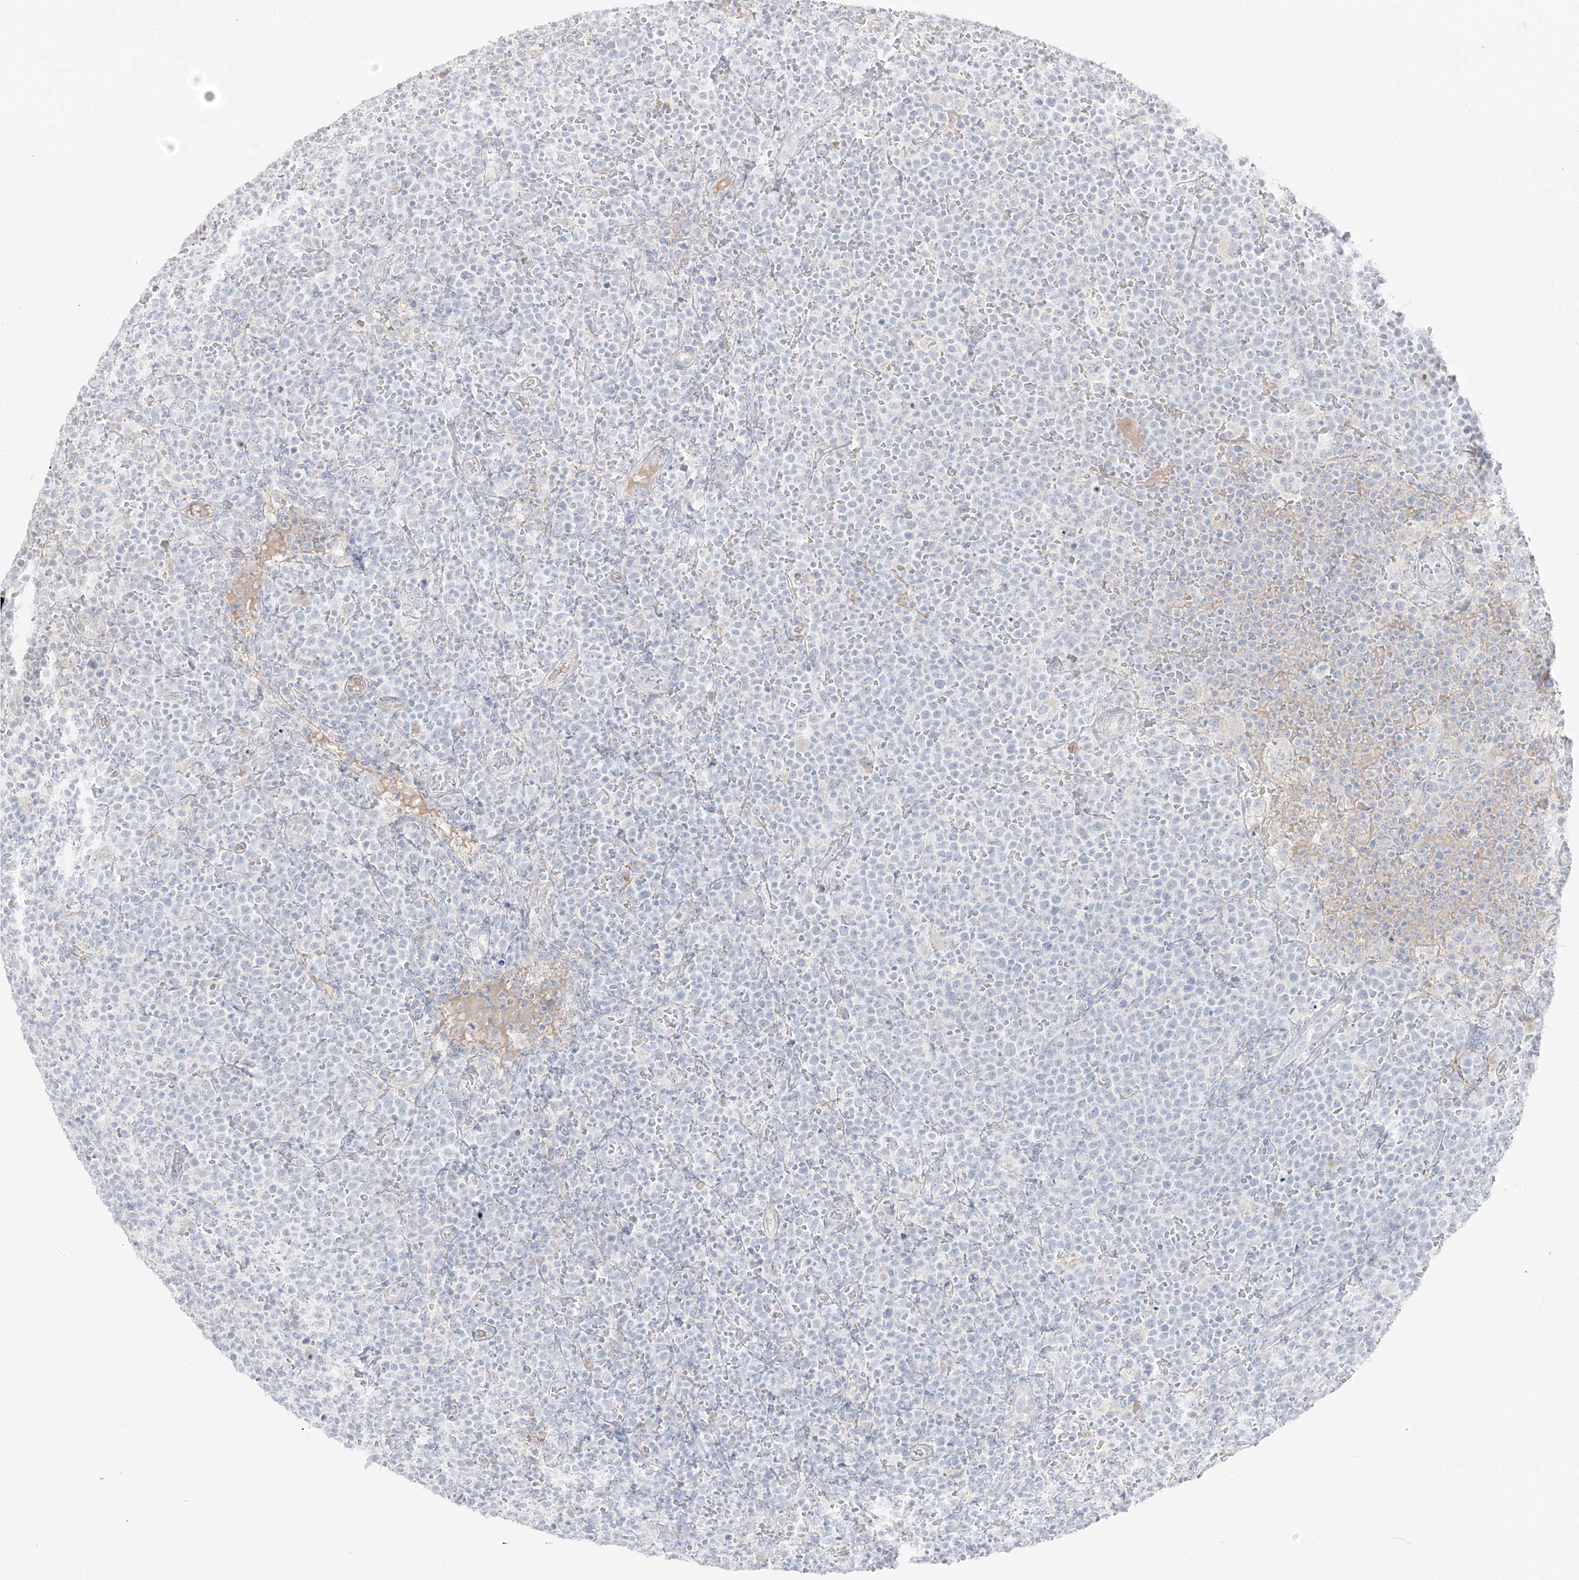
{"staining": {"intensity": "negative", "quantity": "none", "location": "none"}, "tissue": "lymphoma", "cell_type": "Tumor cells", "image_type": "cancer", "snomed": [{"axis": "morphology", "description": "Malignant lymphoma, non-Hodgkin's type, High grade"}, {"axis": "topography", "description": "Lymph node"}], "caption": "High-grade malignant lymphoma, non-Hodgkin's type was stained to show a protein in brown. There is no significant expression in tumor cells.", "gene": "C11orf87", "patient": {"sex": "male", "age": 61}}